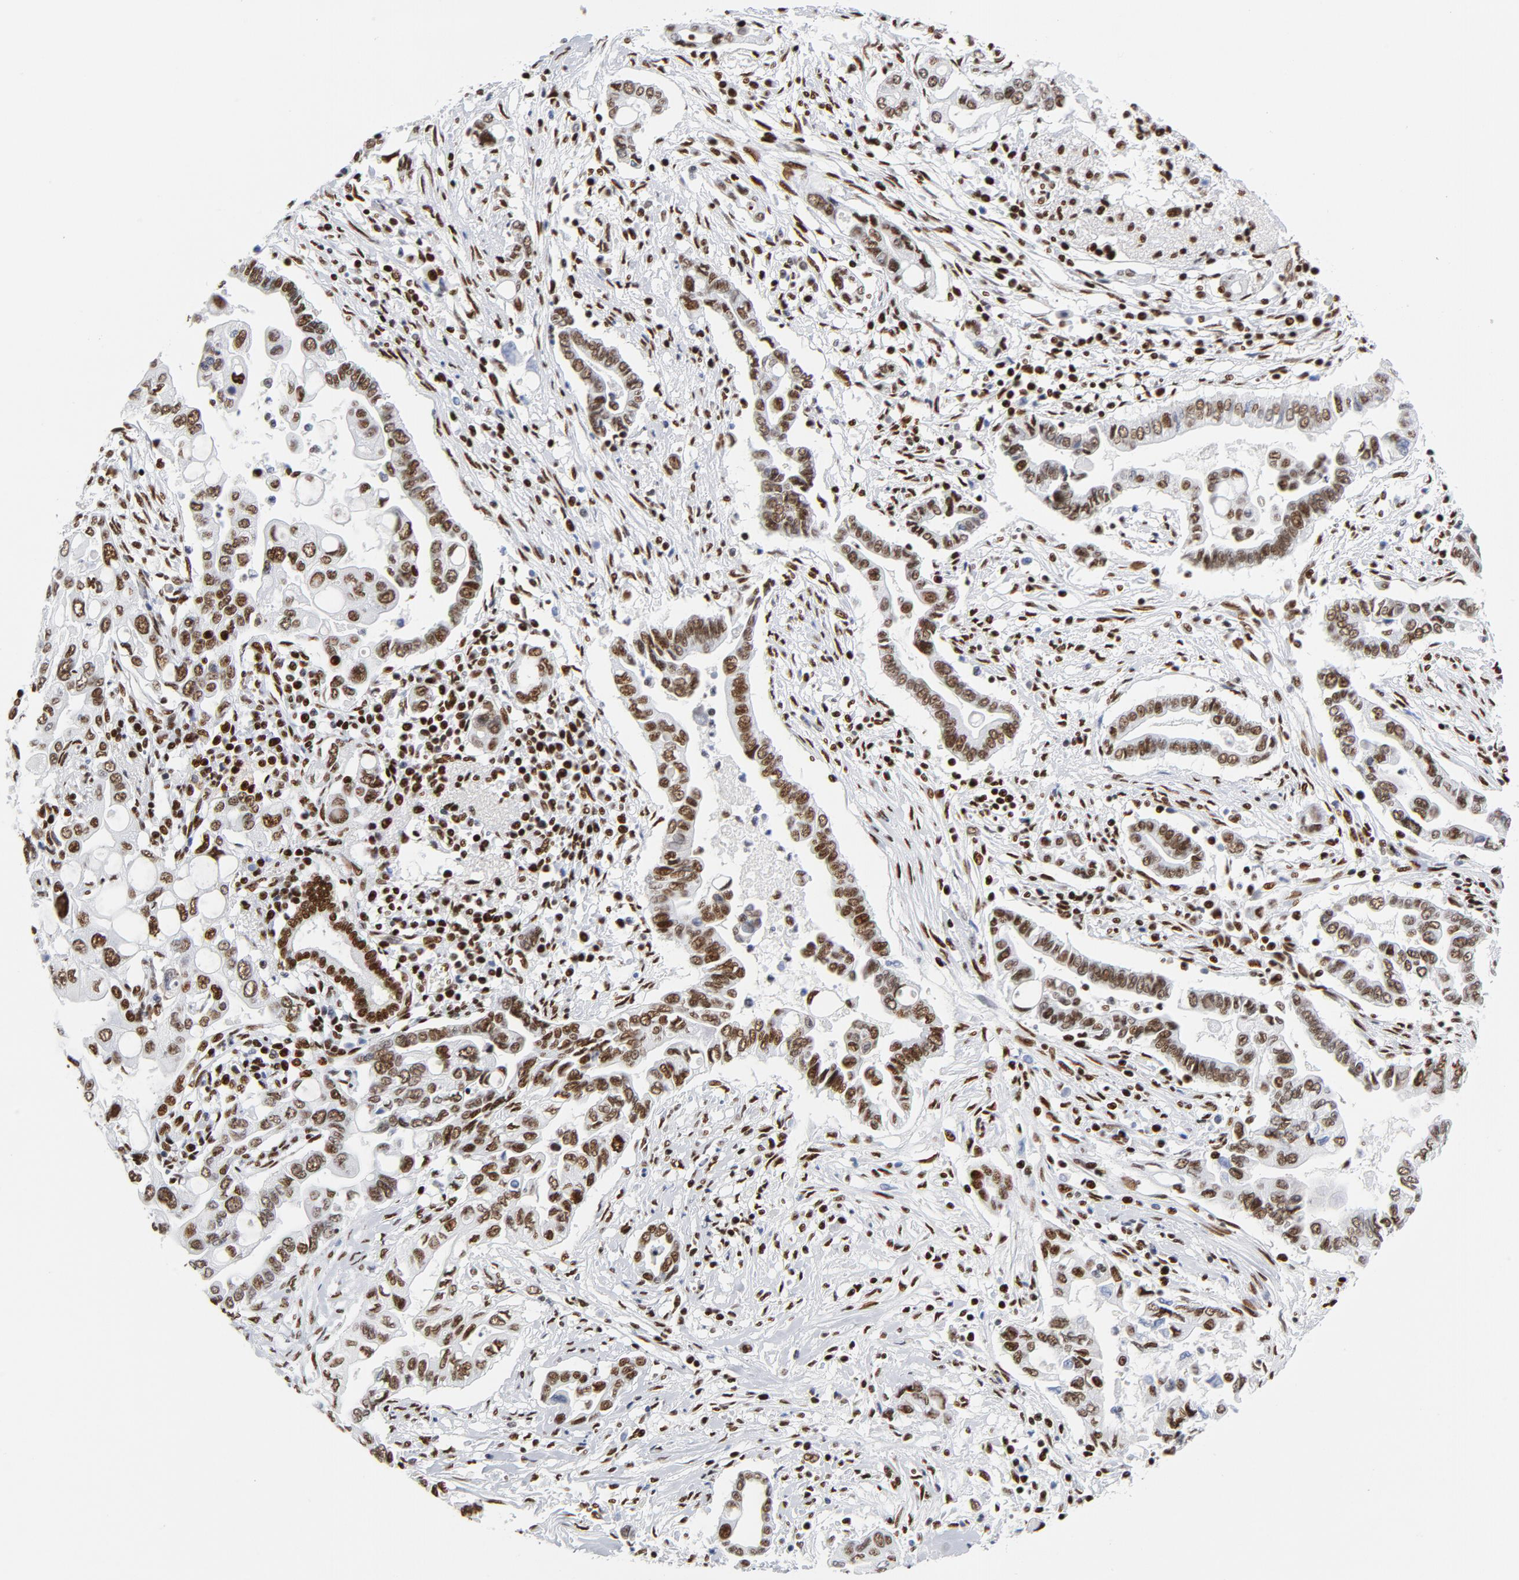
{"staining": {"intensity": "strong", "quantity": ">75%", "location": "nuclear"}, "tissue": "pancreatic cancer", "cell_type": "Tumor cells", "image_type": "cancer", "snomed": [{"axis": "morphology", "description": "Adenocarcinoma, NOS"}, {"axis": "topography", "description": "Pancreas"}], "caption": "This micrograph shows IHC staining of human pancreatic adenocarcinoma, with high strong nuclear positivity in approximately >75% of tumor cells.", "gene": "XRCC5", "patient": {"sex": "female", "age": 57}}